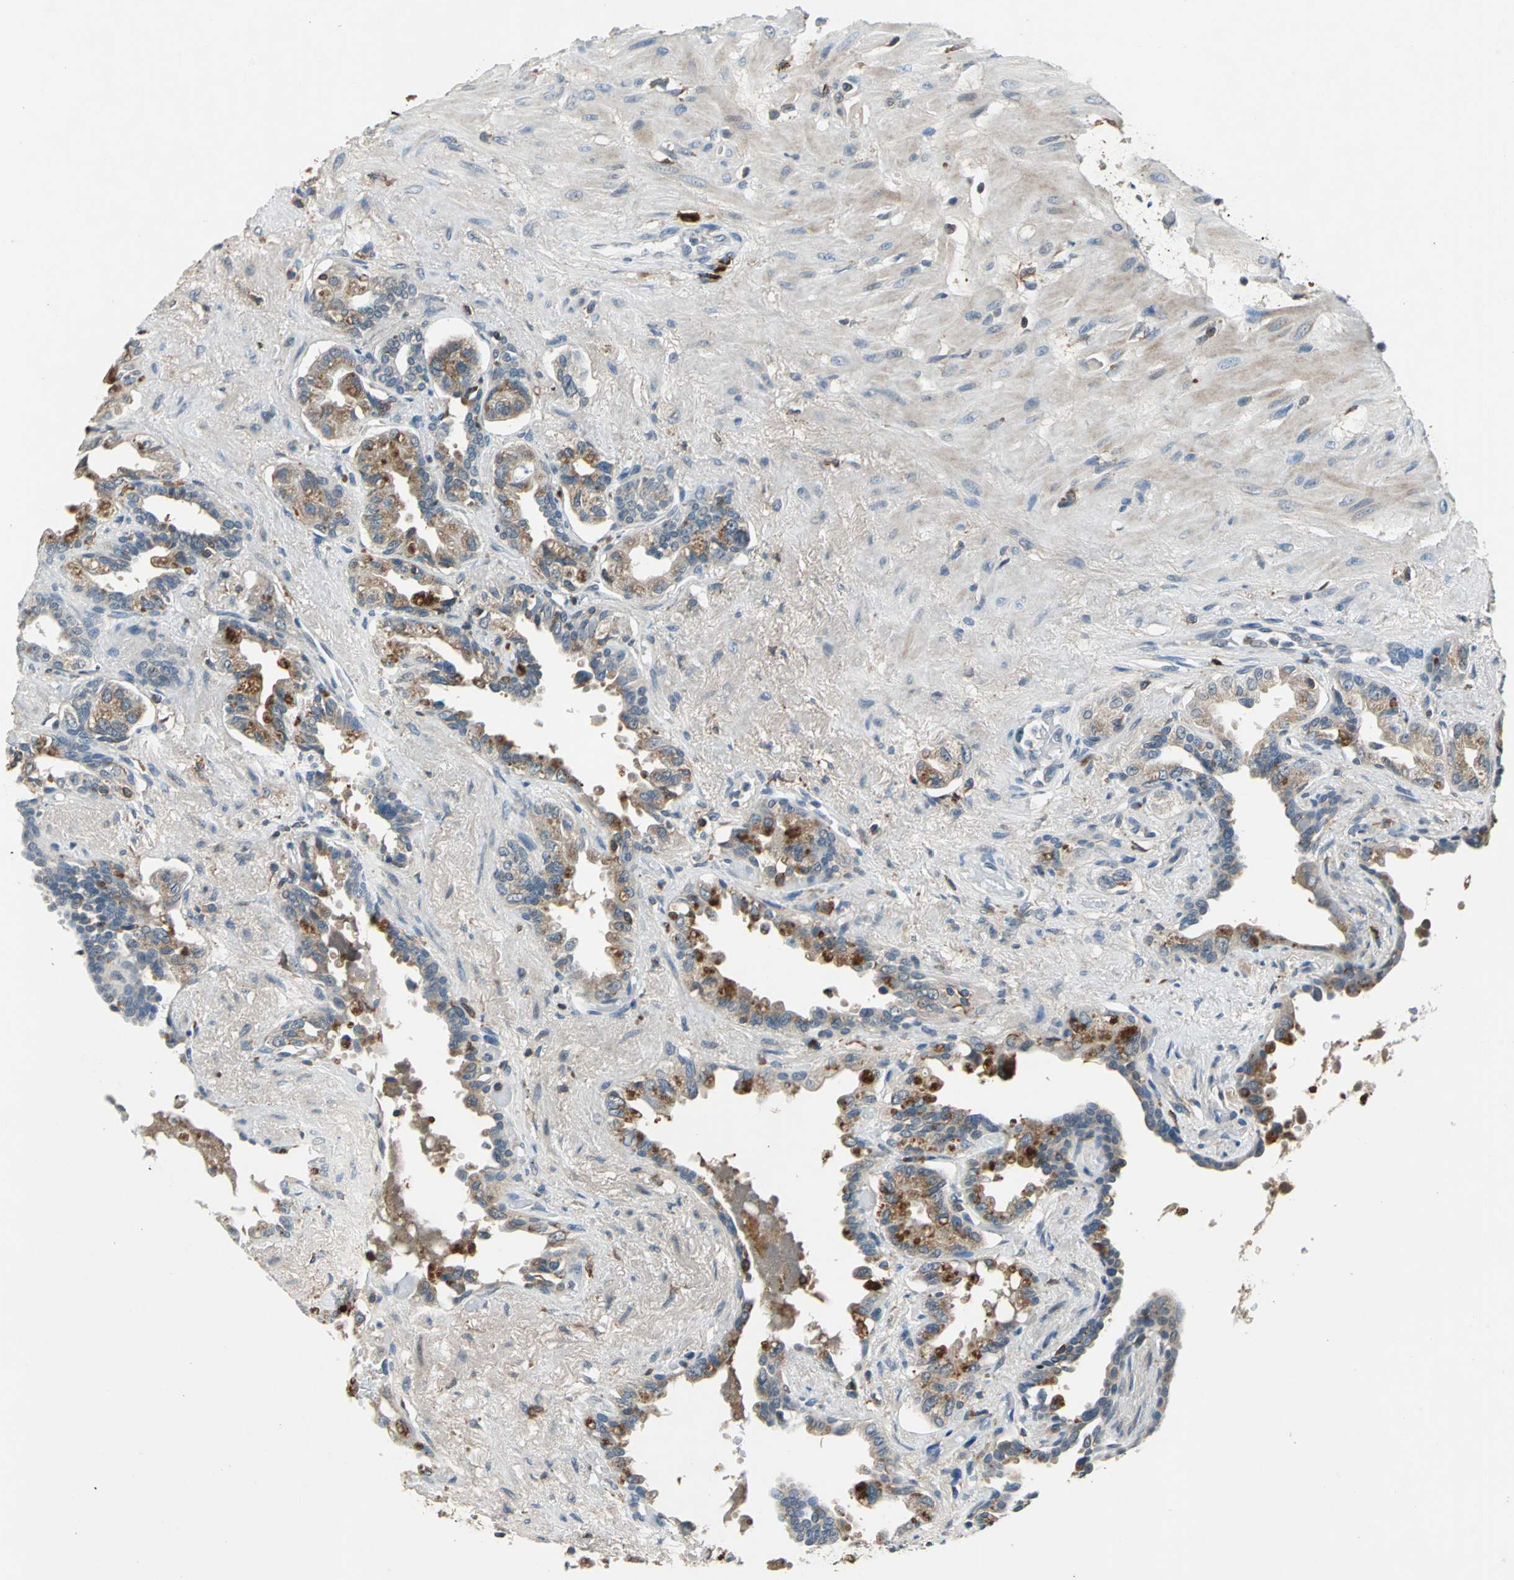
{"staining": {"intensity": "moderate", "quantity": ">75%", "location": "cytoplasmic/membranous"}, "tissue": "seminal vesicle", "cell_type": "Glandular cells", "image_type": "normal", "snomed": [{"axis": "morphology", "description": "Normal tissue, NOS"}, {"axis": "topography", "description": "Seminal veicle"}], "caption": "Moderate cytoplasmic/membranous positivity is present in approximately >75% of glandular cells in normal seminal vesicle. (IHC, brightfield microscopy, high magnification).", "gene": "SLC19A2", "patient": {"sex": "male", "age": 61}}